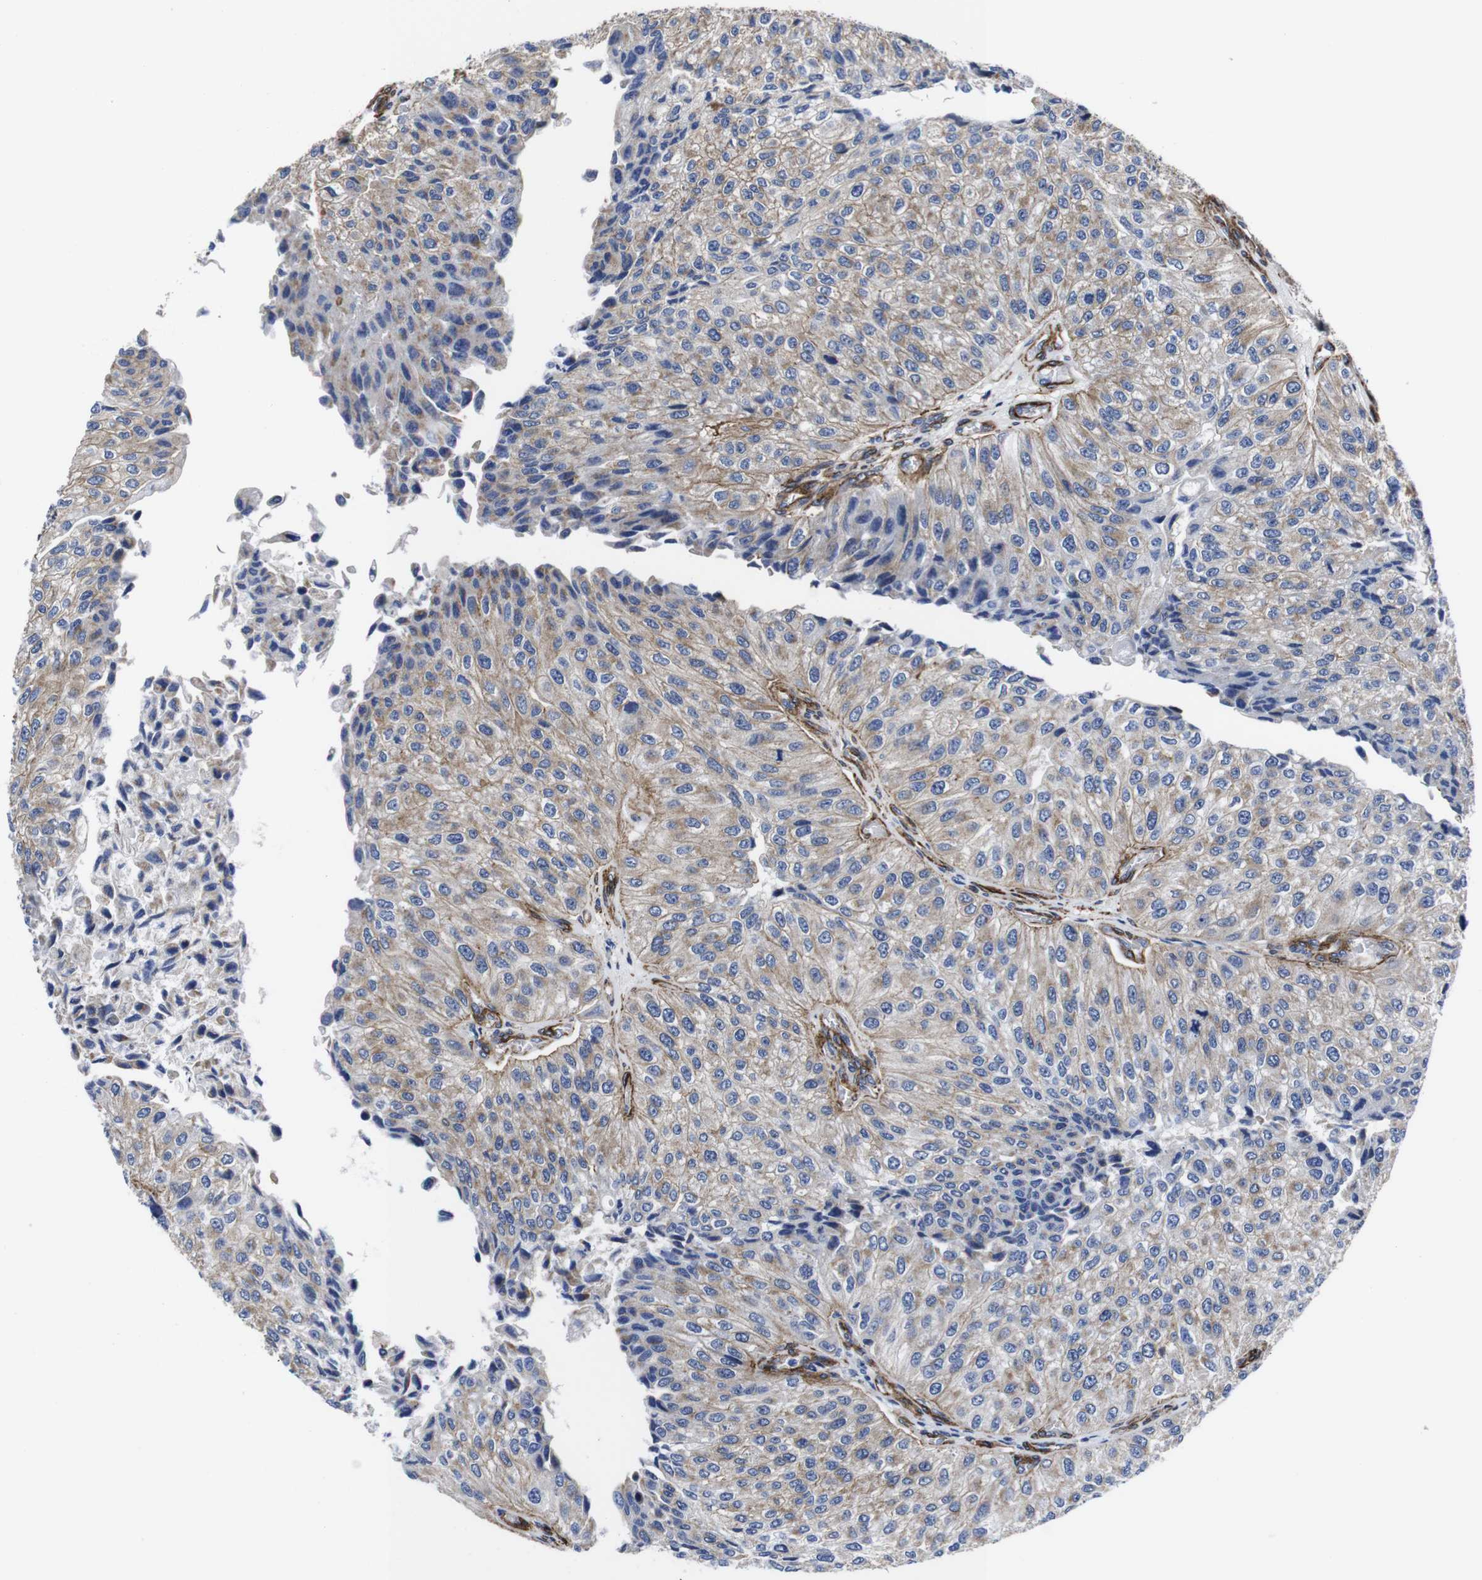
{"staining": {"intensity": "weak", "quantity": ">75%", "location": "cytoplasmic/membranous"}, "tissue": "urothelial cancer", "cell_type": "Tumor cells", "image_type": "cancer", "snomed": [{"axis": "morphology", "description": "Urothelial carcinoma, High grade"}, {"axis": "topography", "description": "Kidney"}, {"axis": "topography", "description": "Urinary bladder"}], "caption": "Immunohistochemistry of human urothelial cancer reveals low levels of weak cytoplasmic/membranous staining in approximately >75% of tumor cells.", "gene": "WNT10A", "patient": {"sex": "male", "age": 77}}